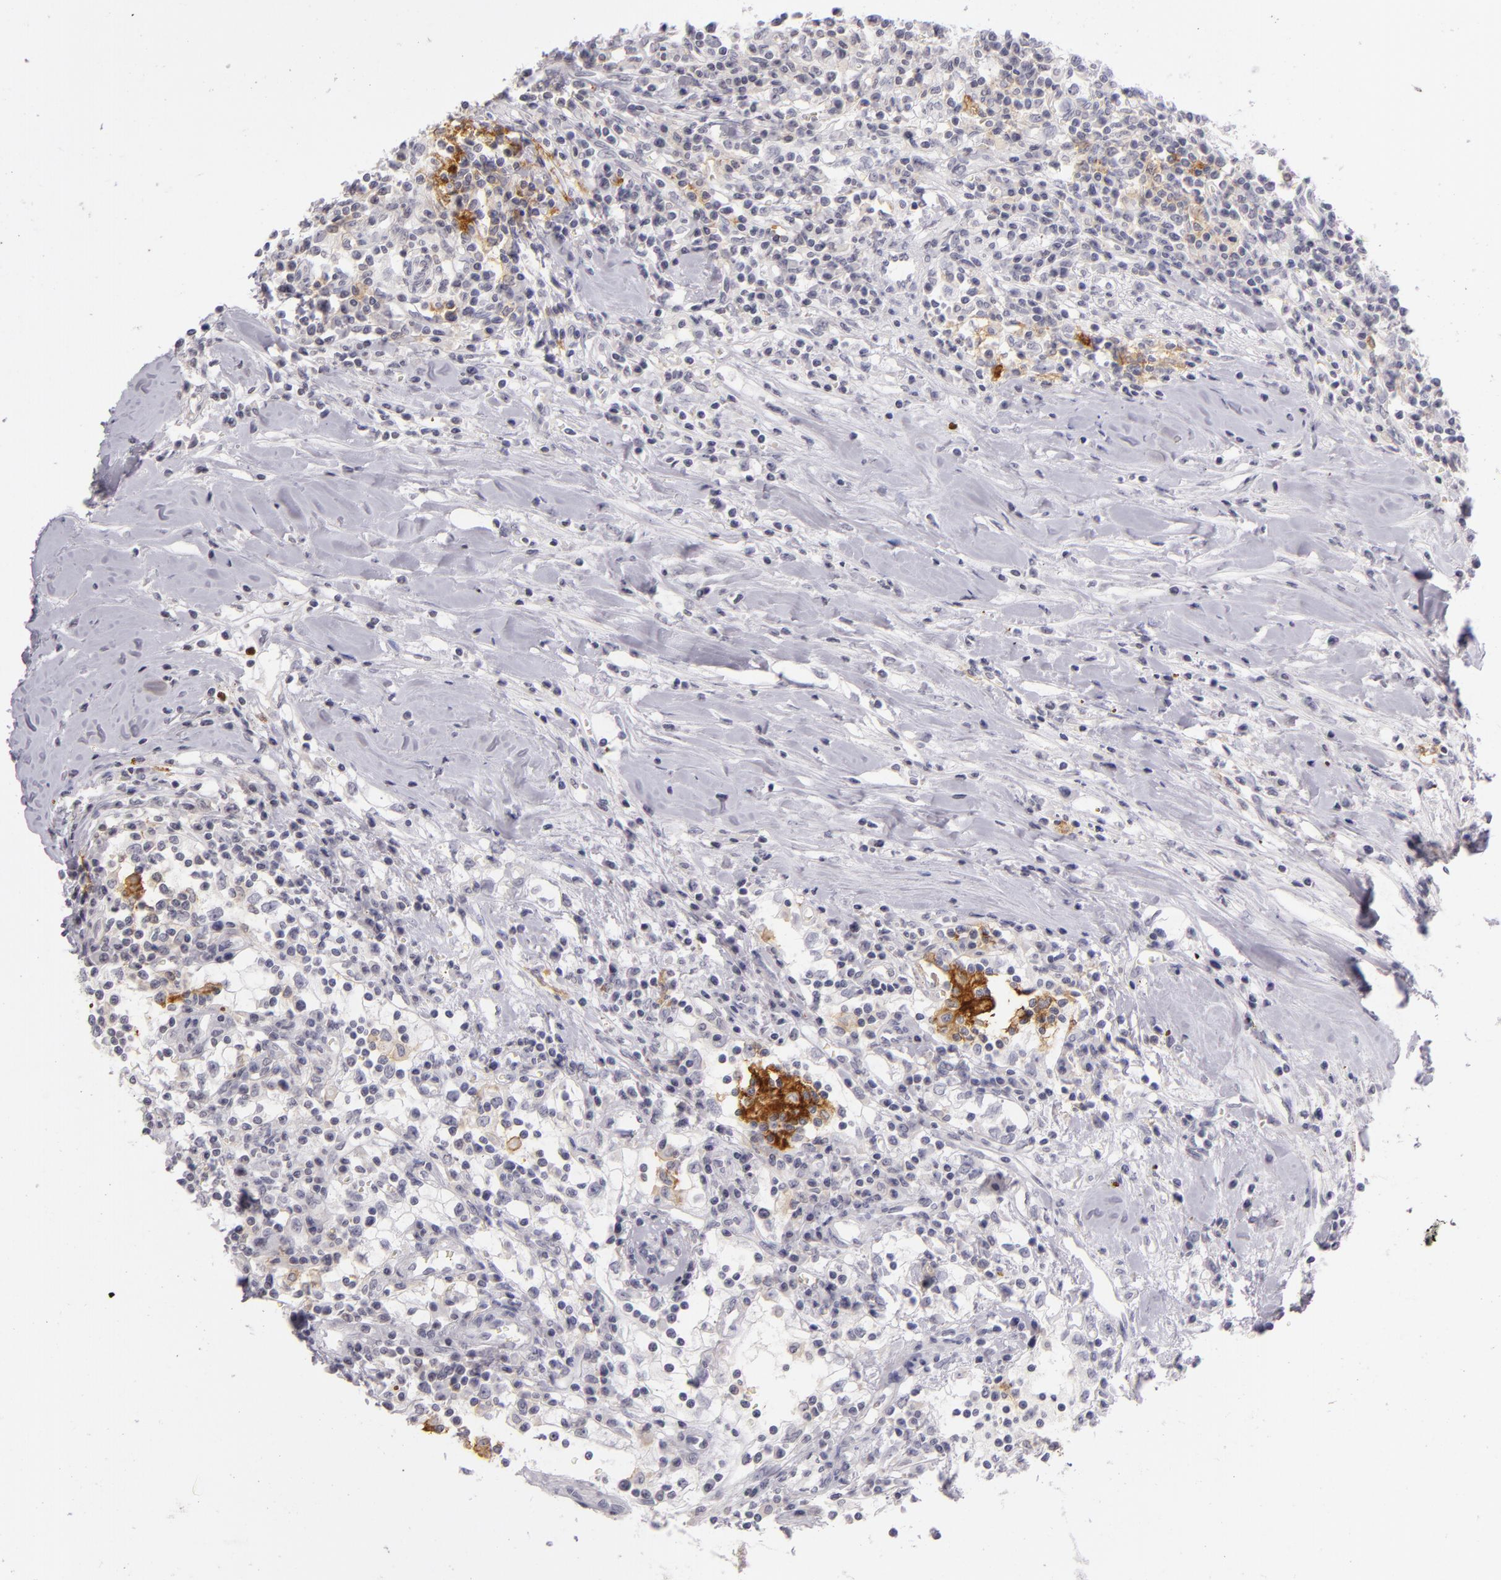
{"staining": {"intensity": "negative", "quantity": "none", "location": "none"}, "tissue": "renal cancer", "cell_type": "Tumor cells", "image_type": "cancer", "snomed": [{"axis": "morphology", "description": "Adenocarcinoma, NOS"}, {"axis": "topography", "description": "Kidney"}], "caption": "There is no significant expression in tumor cells of renal cancer (adenocarcinoma). (Brightfield microscopy of DAB (3,3'-diaminobenzidine) immunohistochemistry (IHC) at high magnification).", "gene": "CD40", "patient": {"sex": "male", "age": 82}}